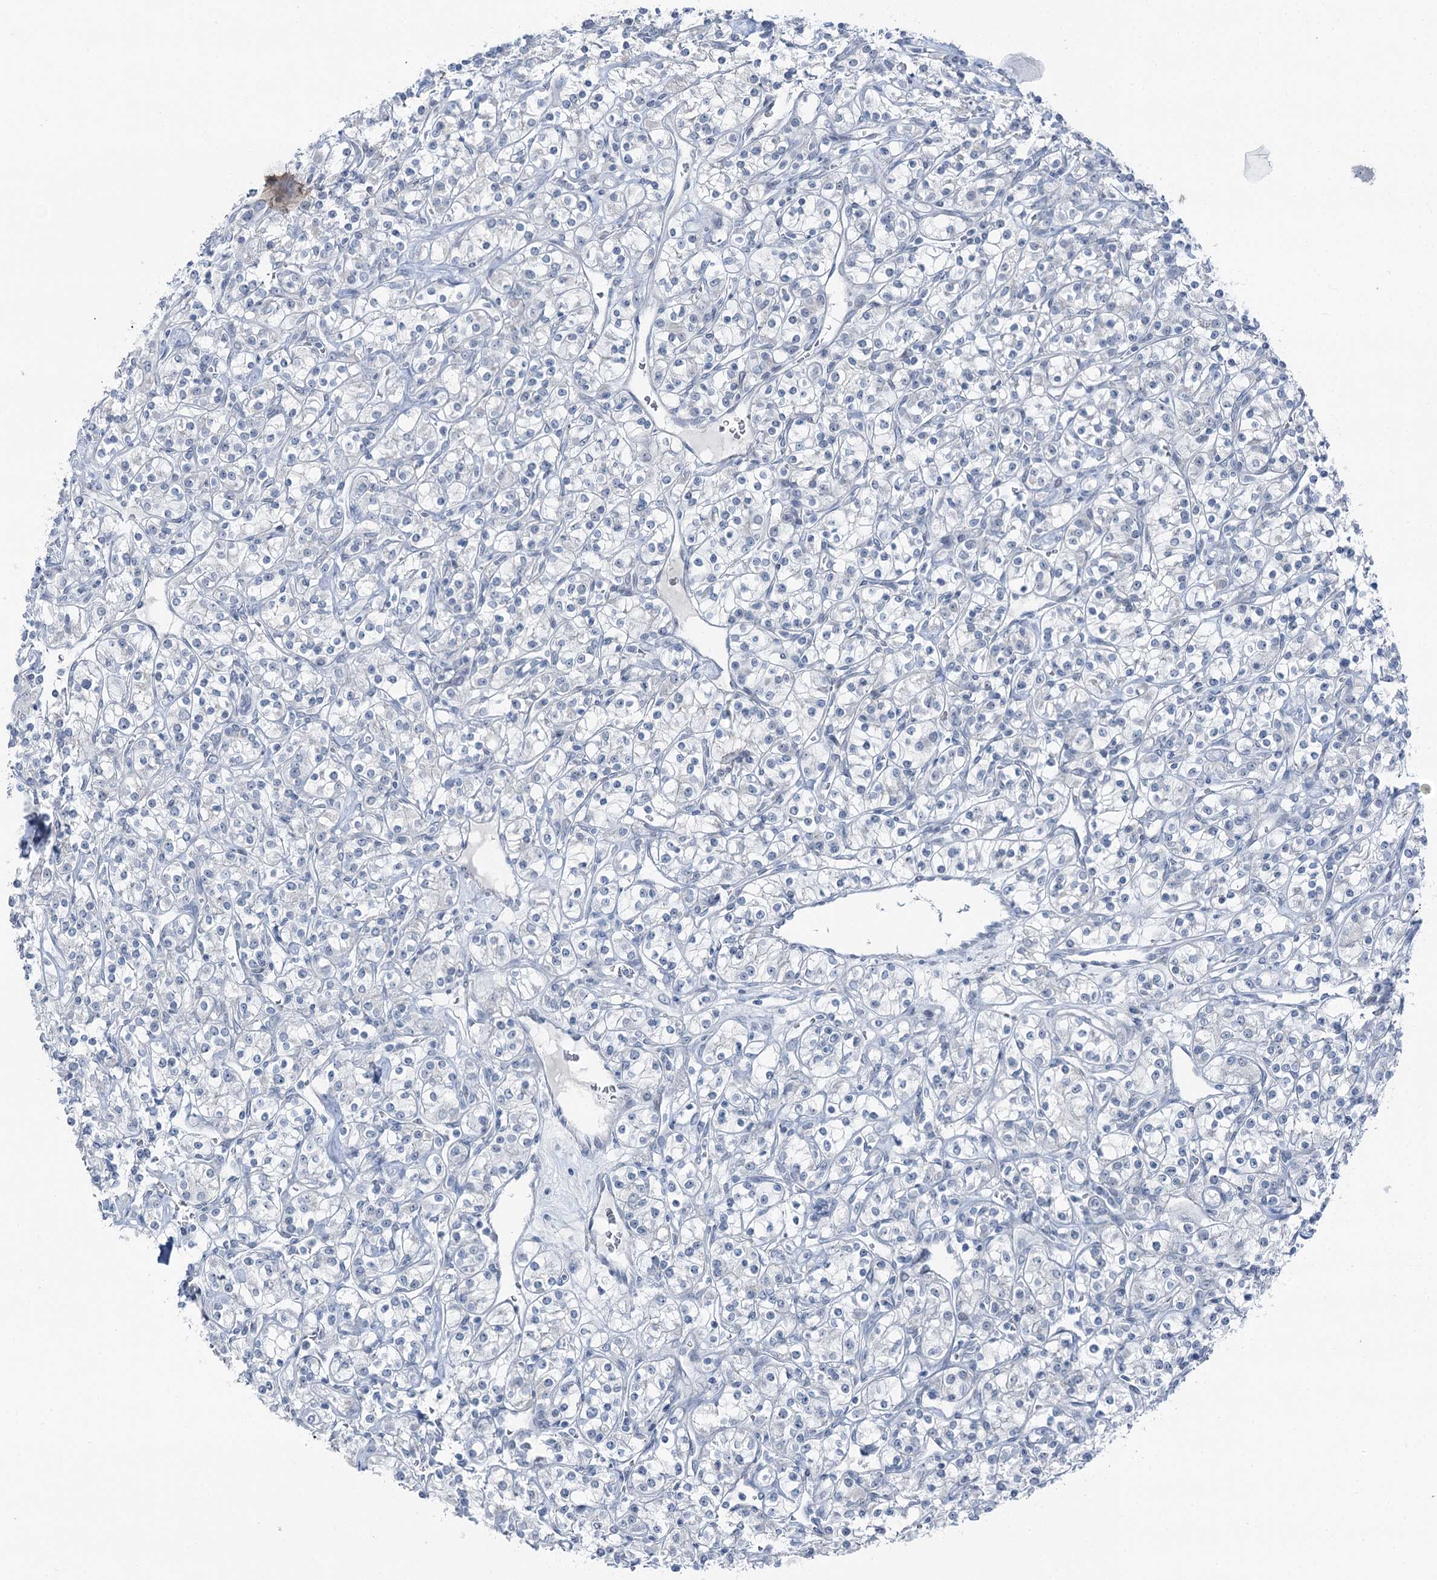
{"staining": {"intensity": "negative", "quantity": "none", "location": "none"}, "tissue": "renal cancer", "cell_type": "Tumor cells", "image_type": "cancer", "snomed": [{"axis": "morphology", "description": "Adenocarcinoma, NOS"}, {"axis": "topography", "description": "Kidney"}], "caption": "Protein analysis of renal cancer (adenocarcinoma) reveals no significant staining in tumor cells. Nuclei are stained in blue.", "gene": "STEEP1", "patient": {"sex": "male", "age": 77}}